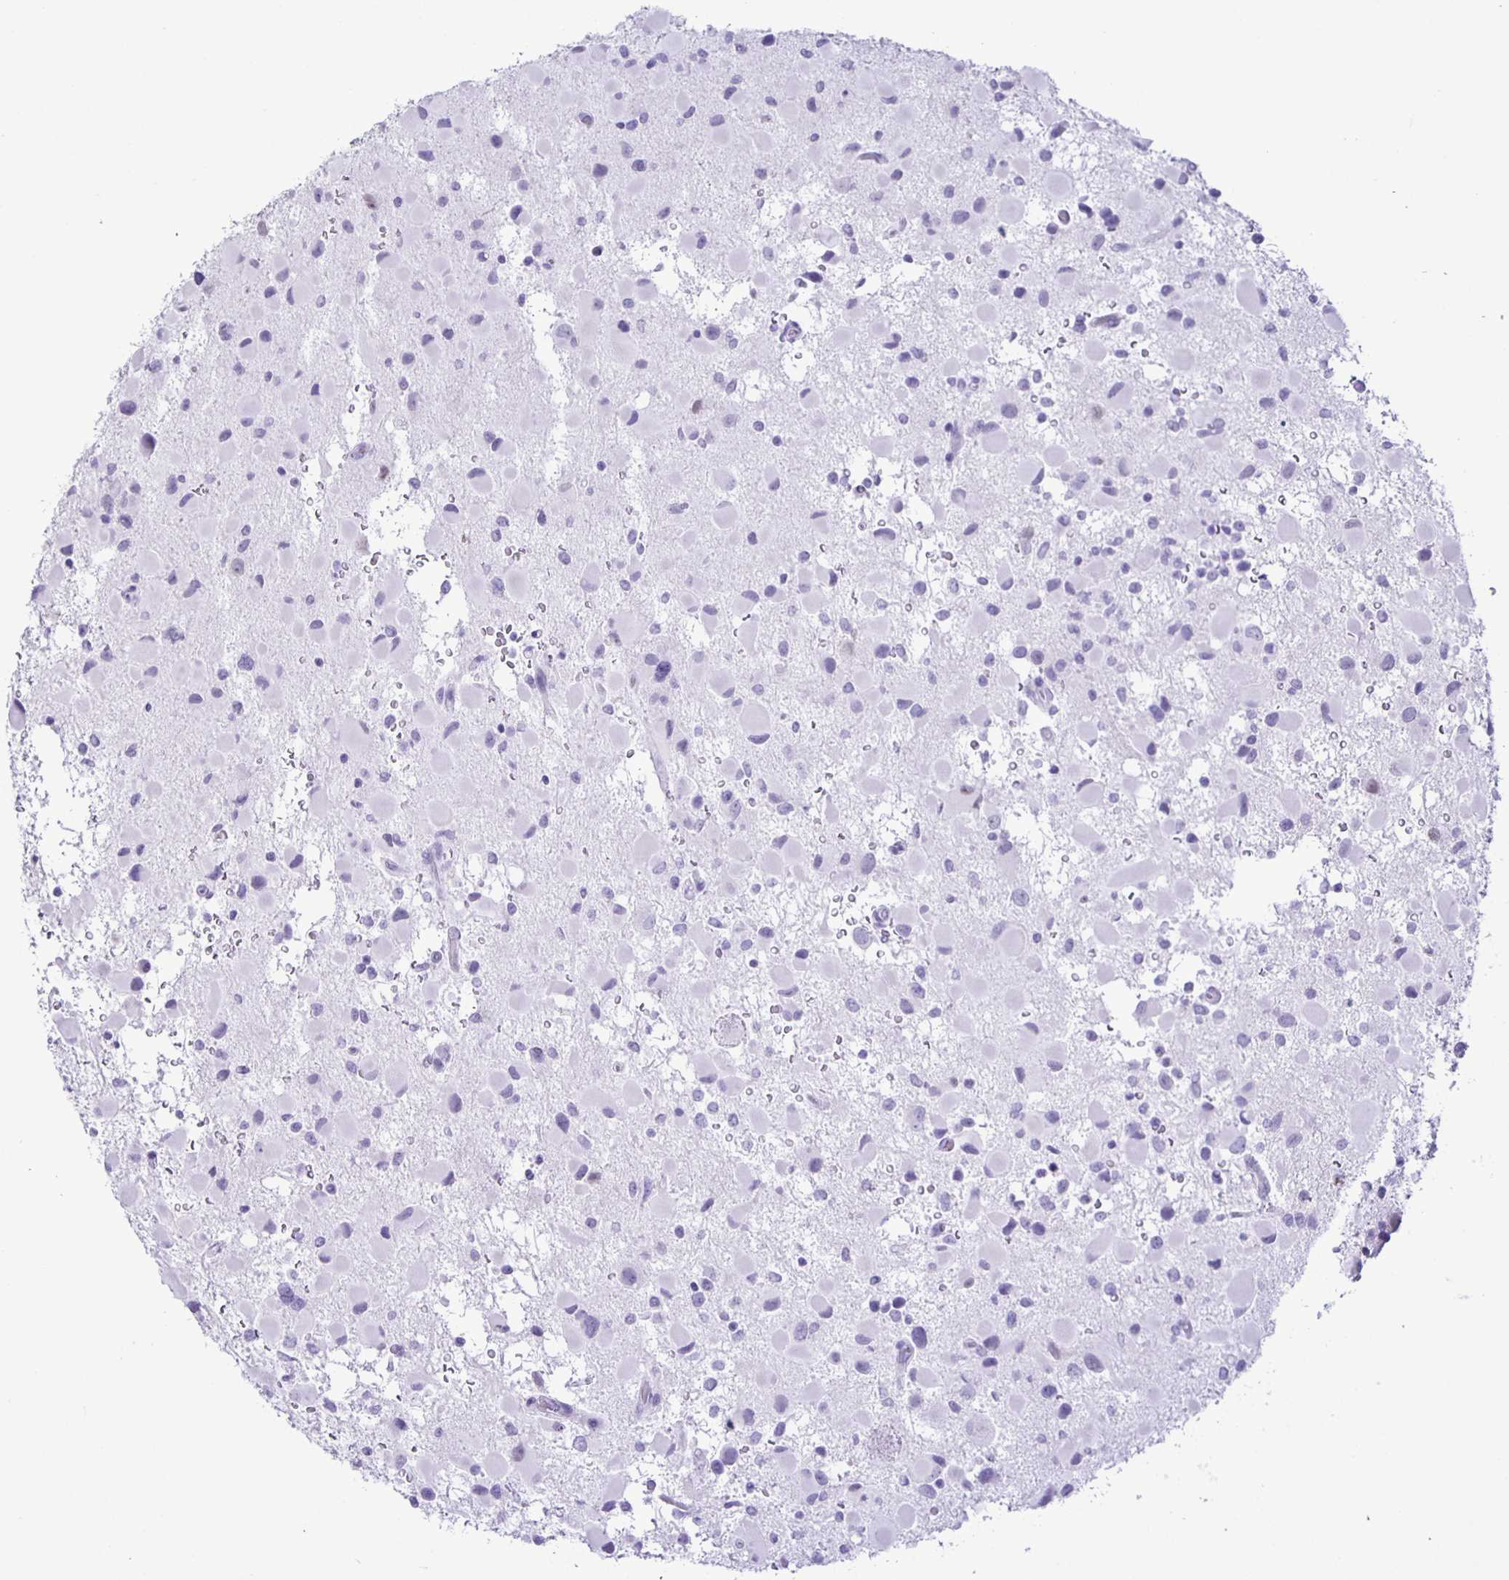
{"staining": {"intensity": "negative", "quantity": "none", "location": "none"}, "tissue": "glioma", "cell_type": "Tumor cells", "image_type": "cancer", "snomed": [{"axis": "morphology", "description": "Glioma, malignant, Low grade"}, {"axis": "topography", "description": "Brain"}], "caption": "Immunohistochemistry (IHC) of glioma demonstrates no positivity in tumor cells. The staining was performed using DAB to visualize the protein expression in brown, while the nuclei were stained in blue with hematoxylin (Magnification: 20x).", "gene": "EZHIP", "patient": {"sex": "female", "age": 32}}